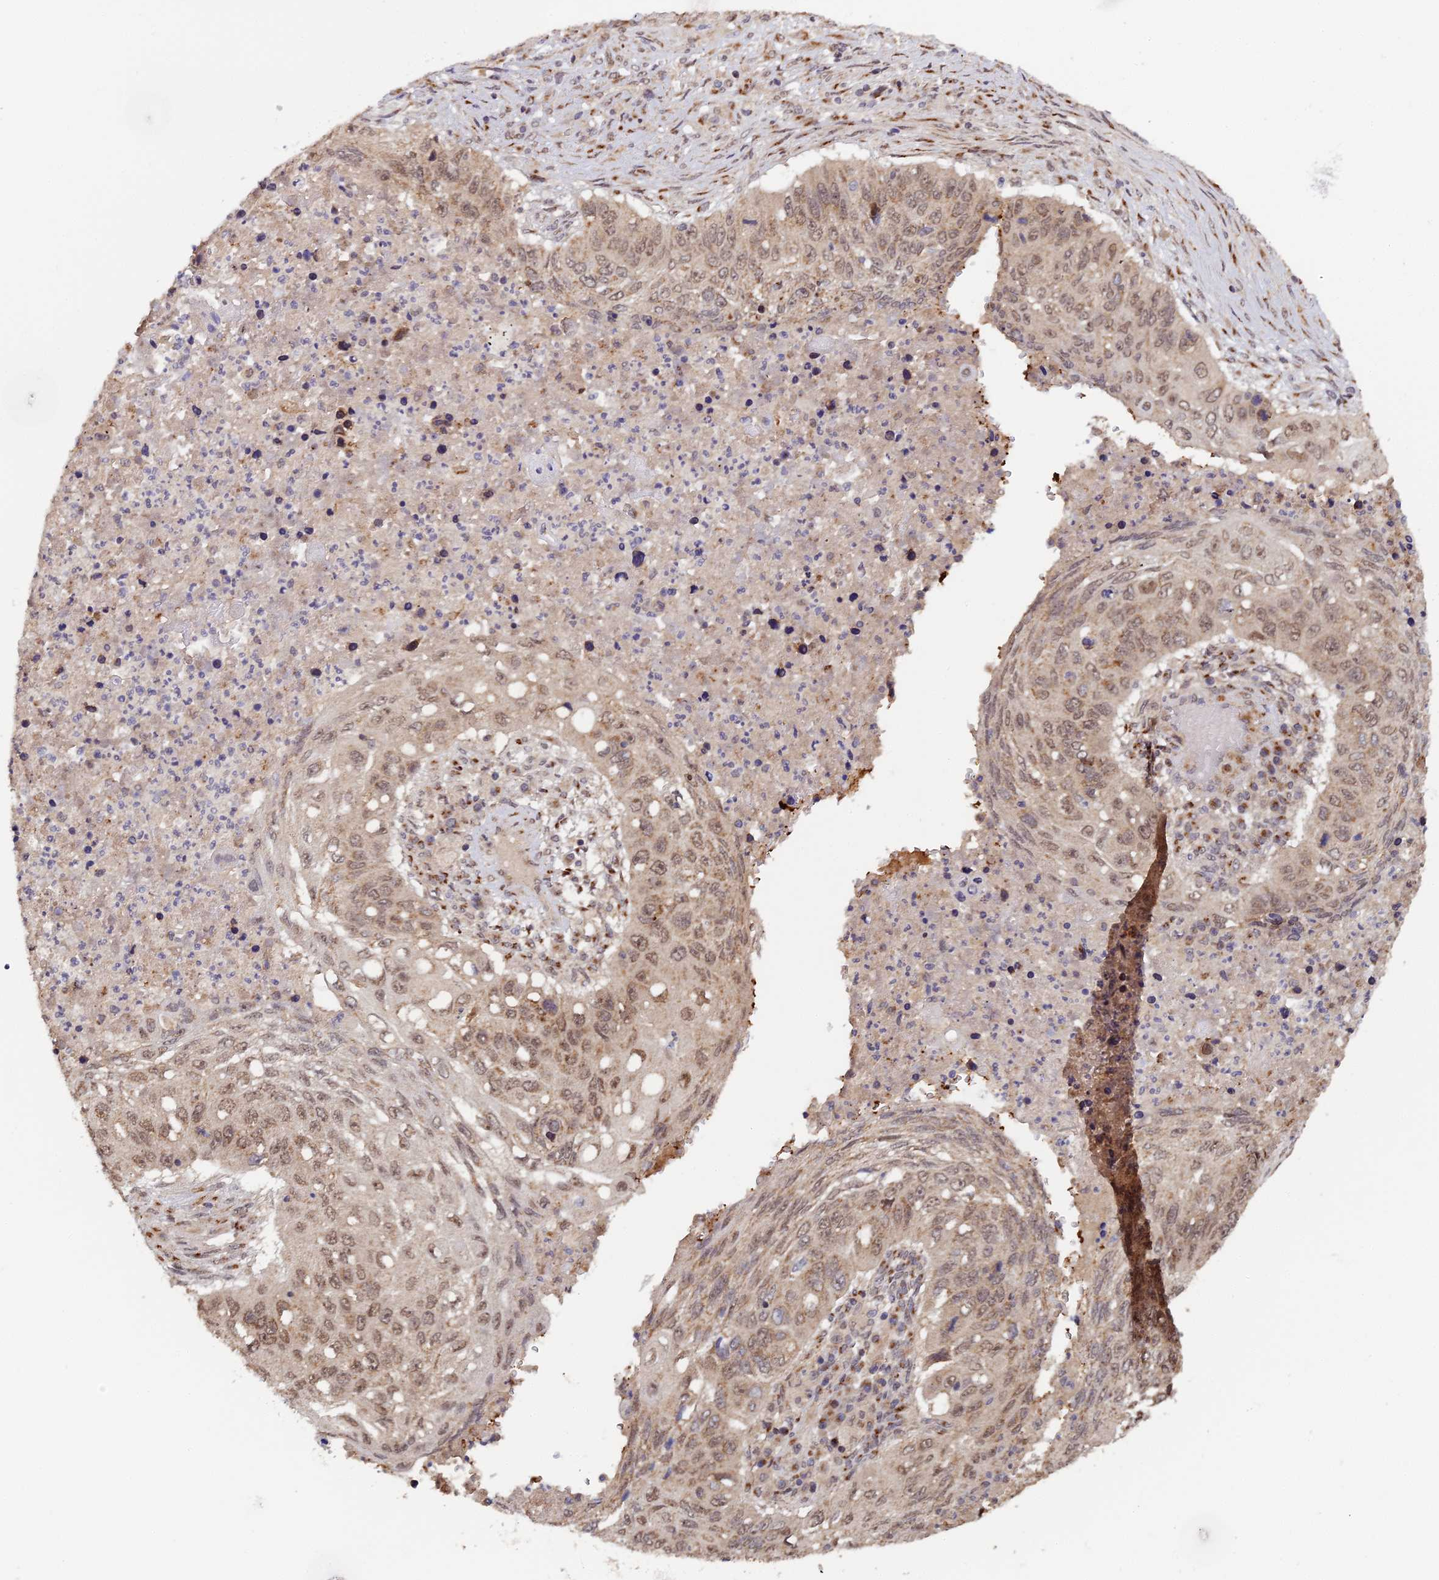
{"staining": {"intensity": "weak", "quantity": ">75%", "location": "nuclear"}, "tissue": "lung cancer", "cell_type": "Tumor cells", "image_type": "cancer", "snomed": [{"axis": "morphology", "description": "Squamous cell carcinoma, NOS"}, {"axis": "topography", "description": "Lung"}], "caption": "The immunohistochemical stain labels weak nuclear positivity in tumor cells of lung squamous cell carcinoma tissue. (DAB (3,3'-diaminobenzidine) IHC with brightfield microscopy, high magnification).", "gene": "MEOX1", "patient": {"sex": "female", "age": 63}}